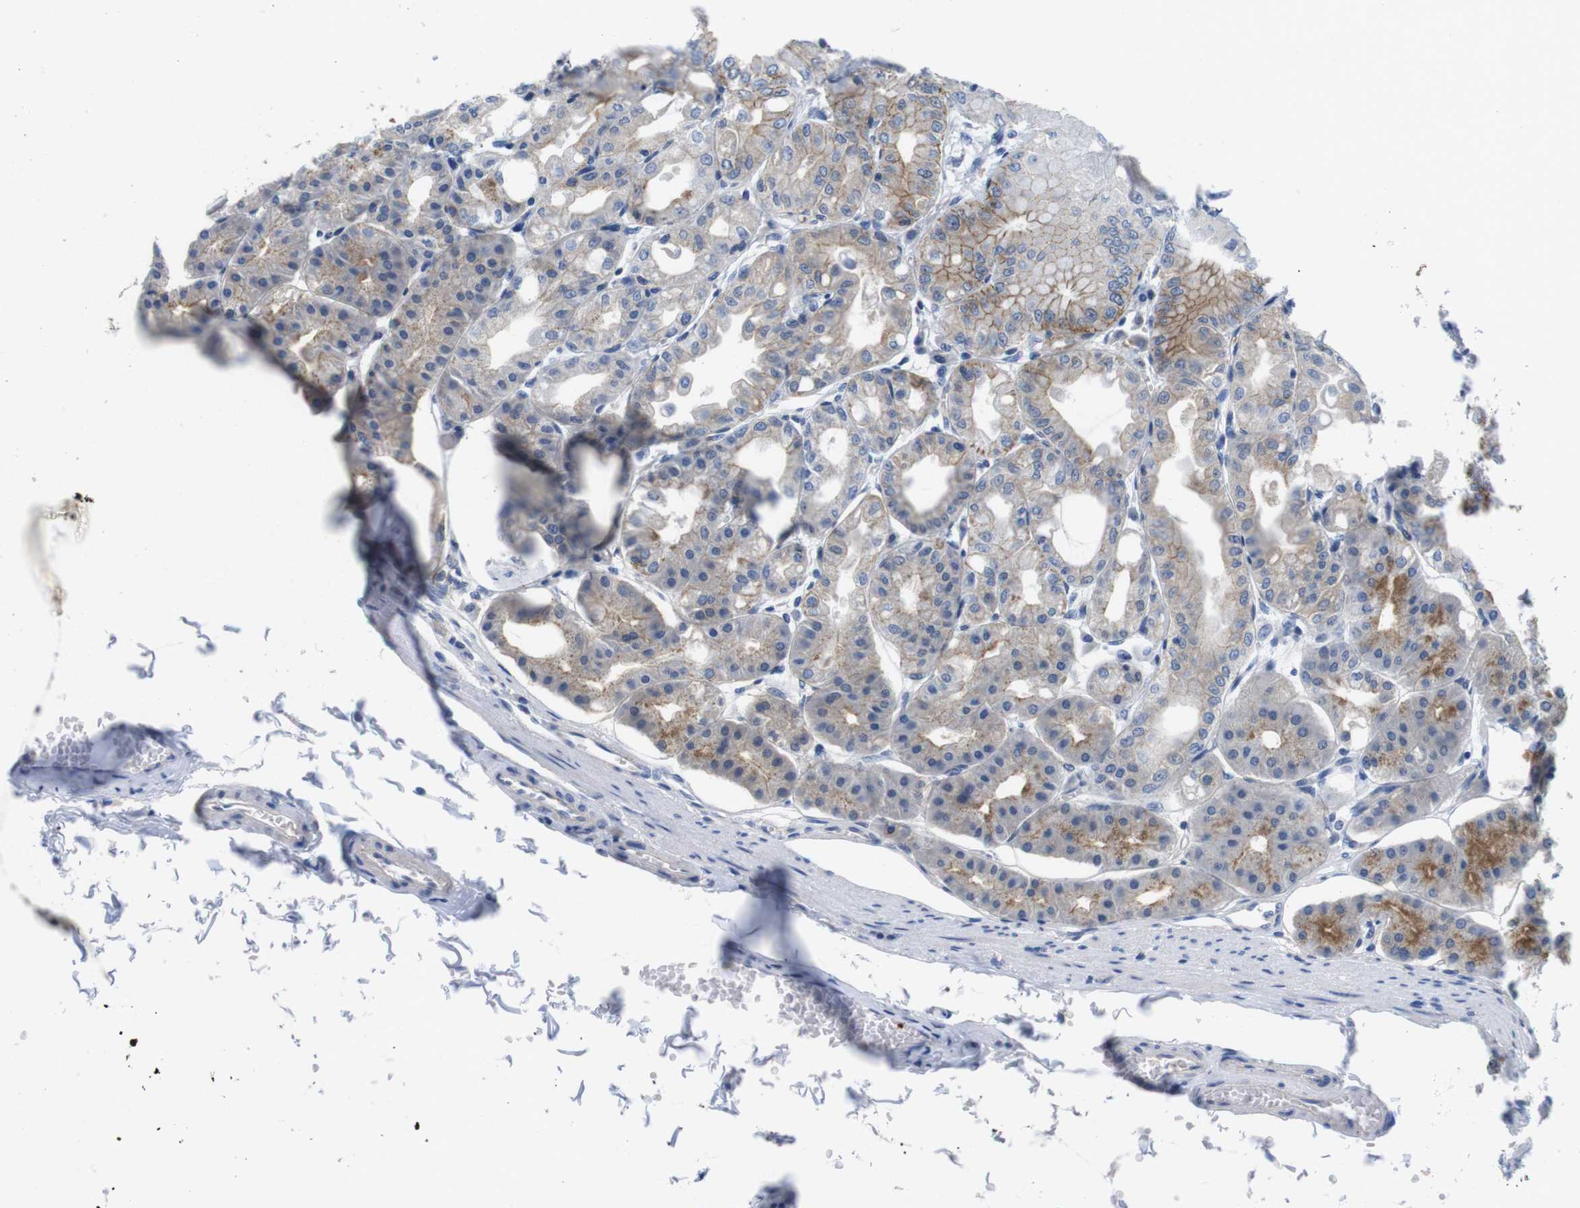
{"staining": {"intensity": "strong", "quantity": "25%-75%", "location": "cytoplasmic/membranous"}, "tissue": "stomach", "cell_type": "Glandular cells", "image_type": "normal", "snomed": [{"axis": "morphology", "description": "Normal tissue, NOS"}, {"axis": "topography", "description": "Stomach, lower"}], "caption": "High-magnification brightfield microscopy of normal stomach stained with DAB (3,3'-diaminobenzidine) (brown) and counterstained with hematoxylin (blue). glandular cells exhibit strong cytoplasmic/membranous staining is present in approximately25%-75% of cells.", "gene": "SCRIB", "patient": {"sex": "male", "age": 71}}